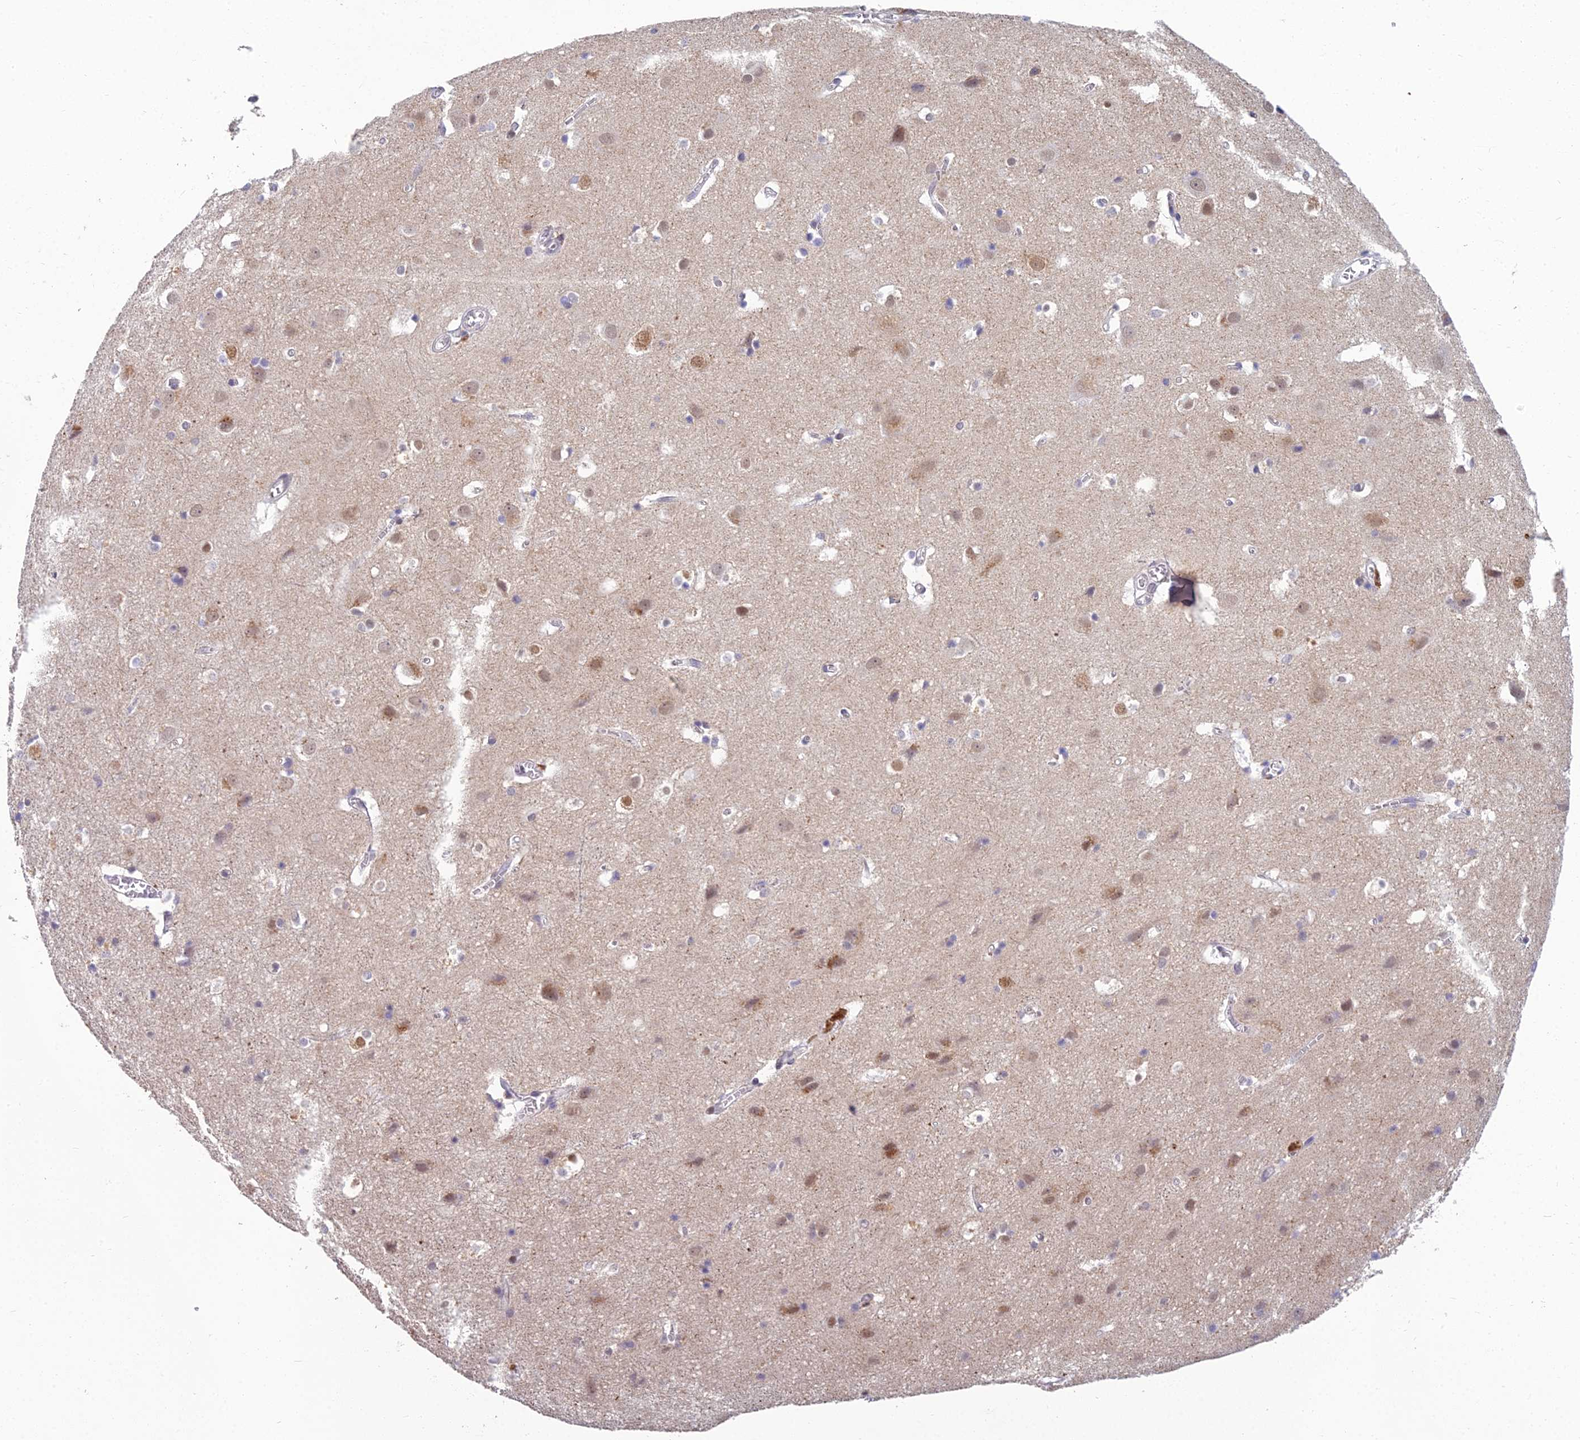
{"staining": {"intensity": "negative", "quantity": "none", "location": "none"}, "tissue": "cerebral cortex", "cell_type": "Endothelial cells", "image_type": "normal", "snomed": [{"axis": "morphology", "description": "Normal tissue, NOS"}, {"axis": "topography", "description": "Cerebral cortex"}], "caption": "Immunohistochemistry photomicrograph of normal cerebral cortex stained for a protein (brown), which displays no staining in endothelial cells.", "gene": "ABHD17A", "patient": {"sex": "male", "age": 54}}